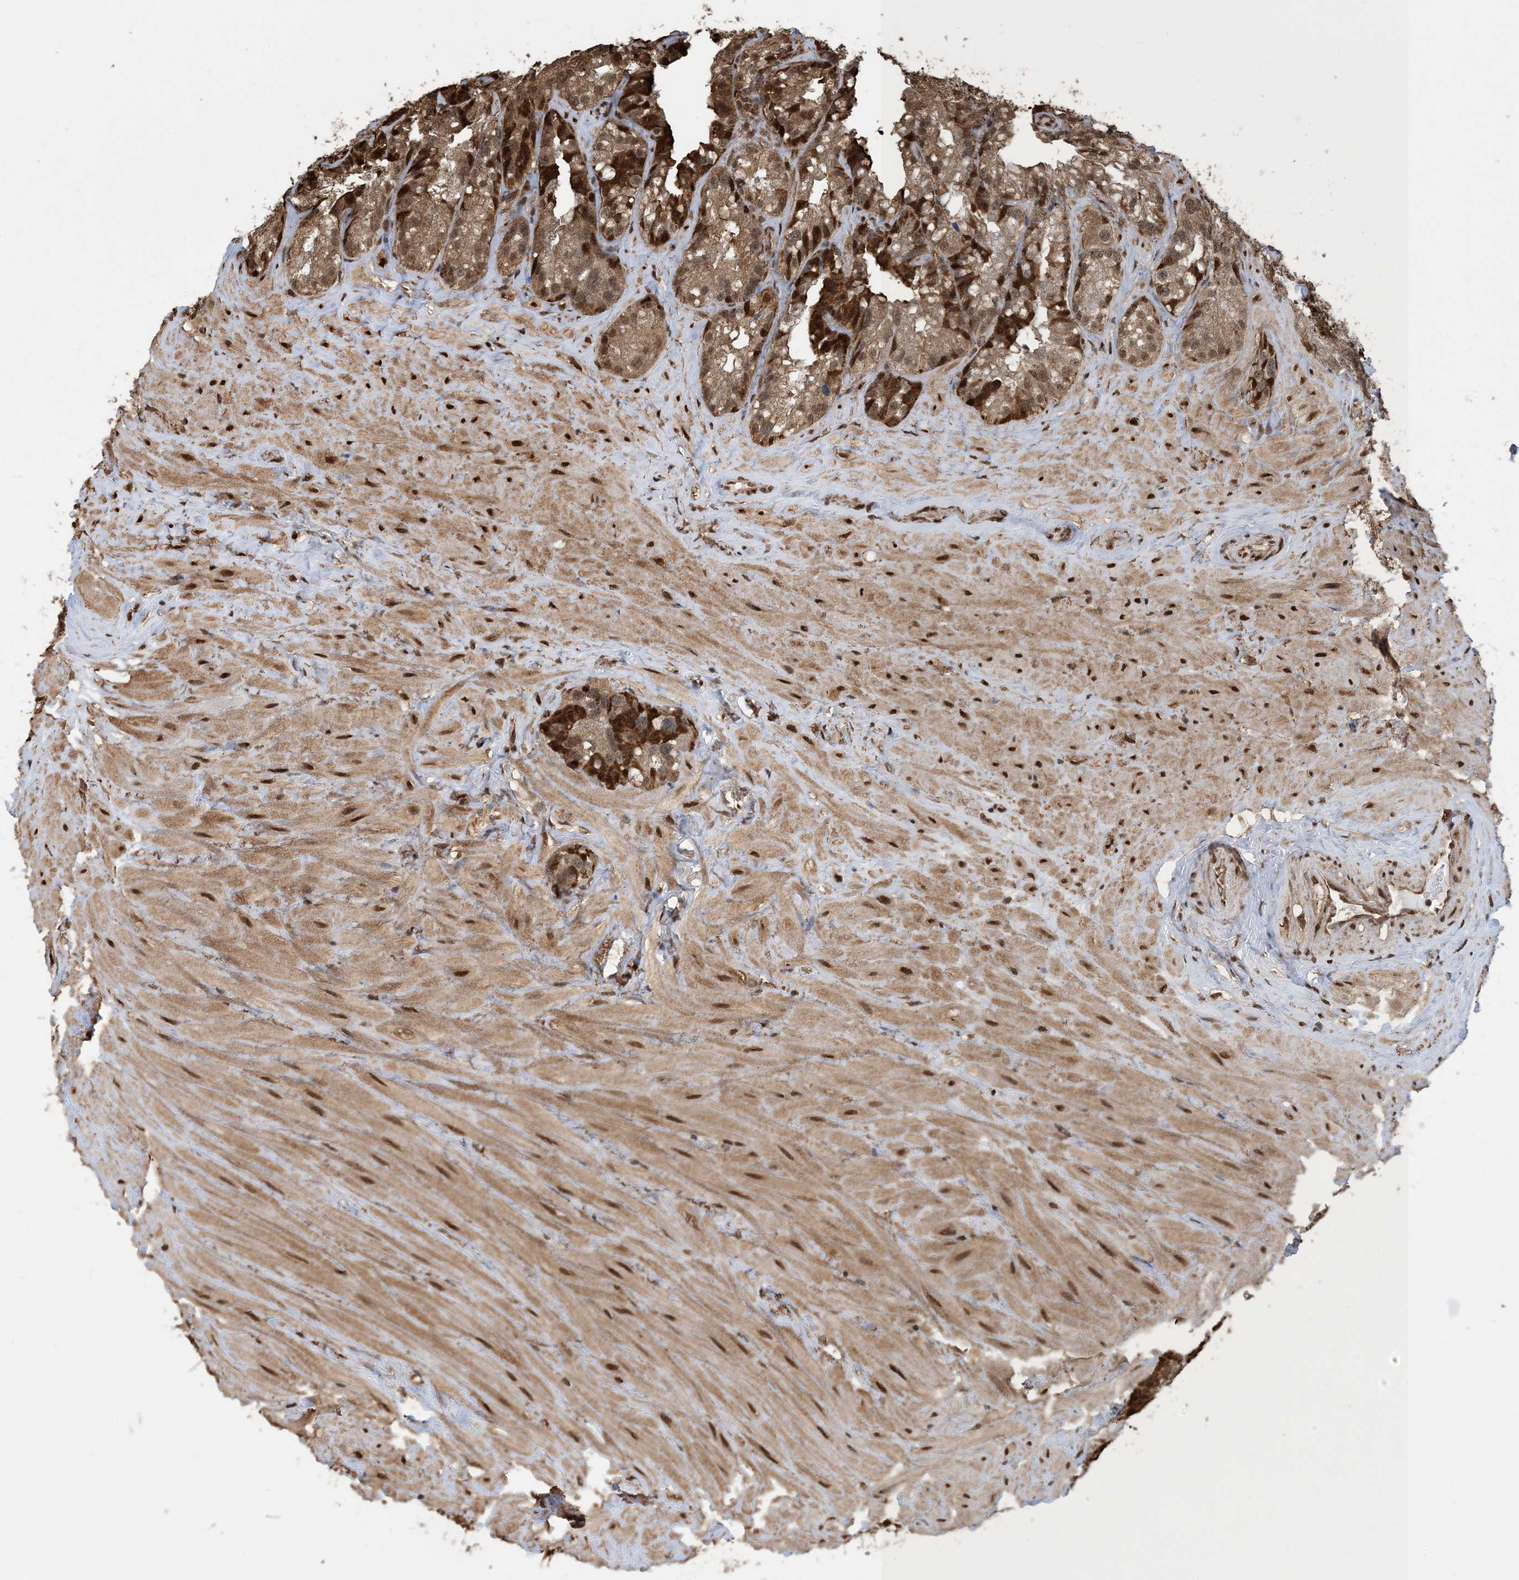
{"staining": {"intensity": "strong", "quantity": ">75%", "location": "cytoplasmic/membranous,nuclear"}, "tissue": "seminal vesicle", "cell_type": "Glandular cells", "image_type": "normal", "snomed": [{"axis": "morphology", "description": "Normal tissue, NOS"}, {"axis": "topography", "description": "Prostate"}, {"axis": "topography", "description": "Seminal veicle"}], "caption": "High-power microscopy captured an immunohistochemistry (IHC) photomicrograph of benign seminal vesicle, revealing strong cytoplasmic/membranous,nuclear staining in about >75% of glandular cells. Ihc stains the protein in brown and the nuclei are stained blue.", "gene": "HSPA1A", "patient": {"sex": "male", "age": 68}}